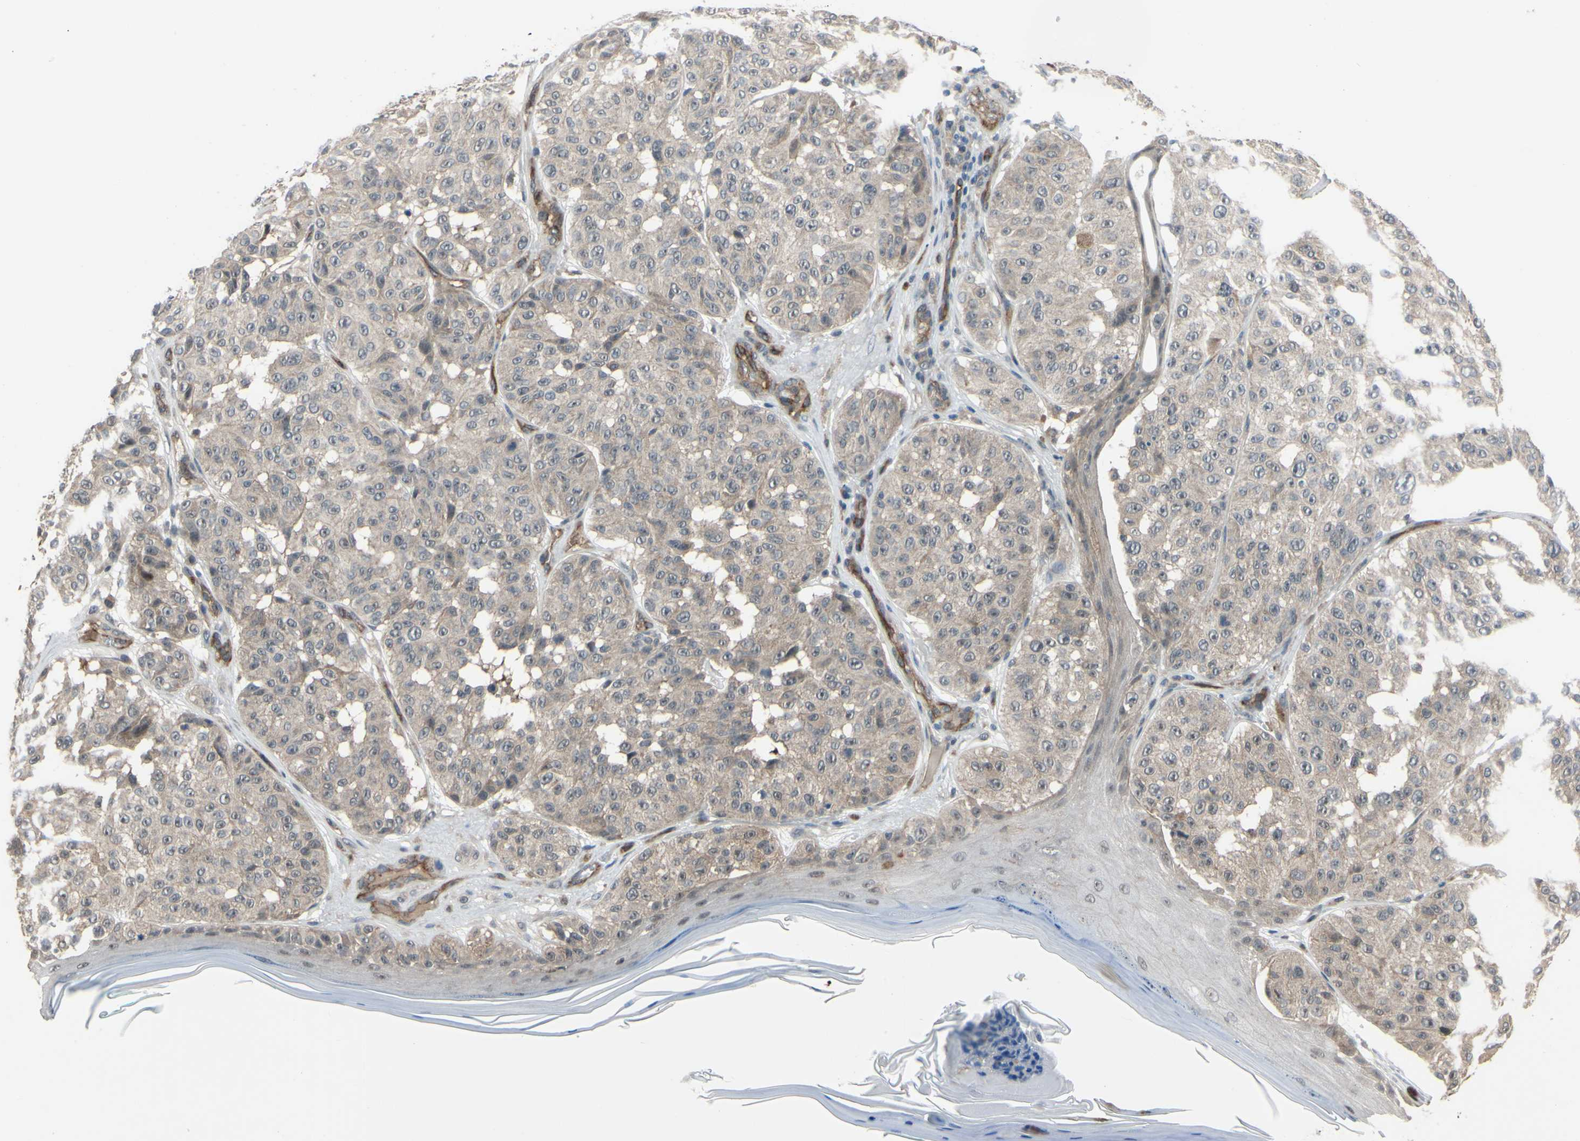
{"staining": {"intensity": "moderate", "quantity": "25%-75%", "location": "cytoplasmic/membranous"}, "tissue": "melanoma", "cell_type": "Tumor cells", "image_type": "cancer", "snomed": [{"axis": "morphology", "description": "Malignant melanoma, NOS"}, {"axis": "topography", "description": "Skin"}], "caption": "The micrograph demonstrates a brown stain indicating the presence of a protein in the cytoplasmic/membranous of tumor cells in malignant melanoma.", "gene": "COMMD9", "patient": {"sex": "female", "age": 46}}